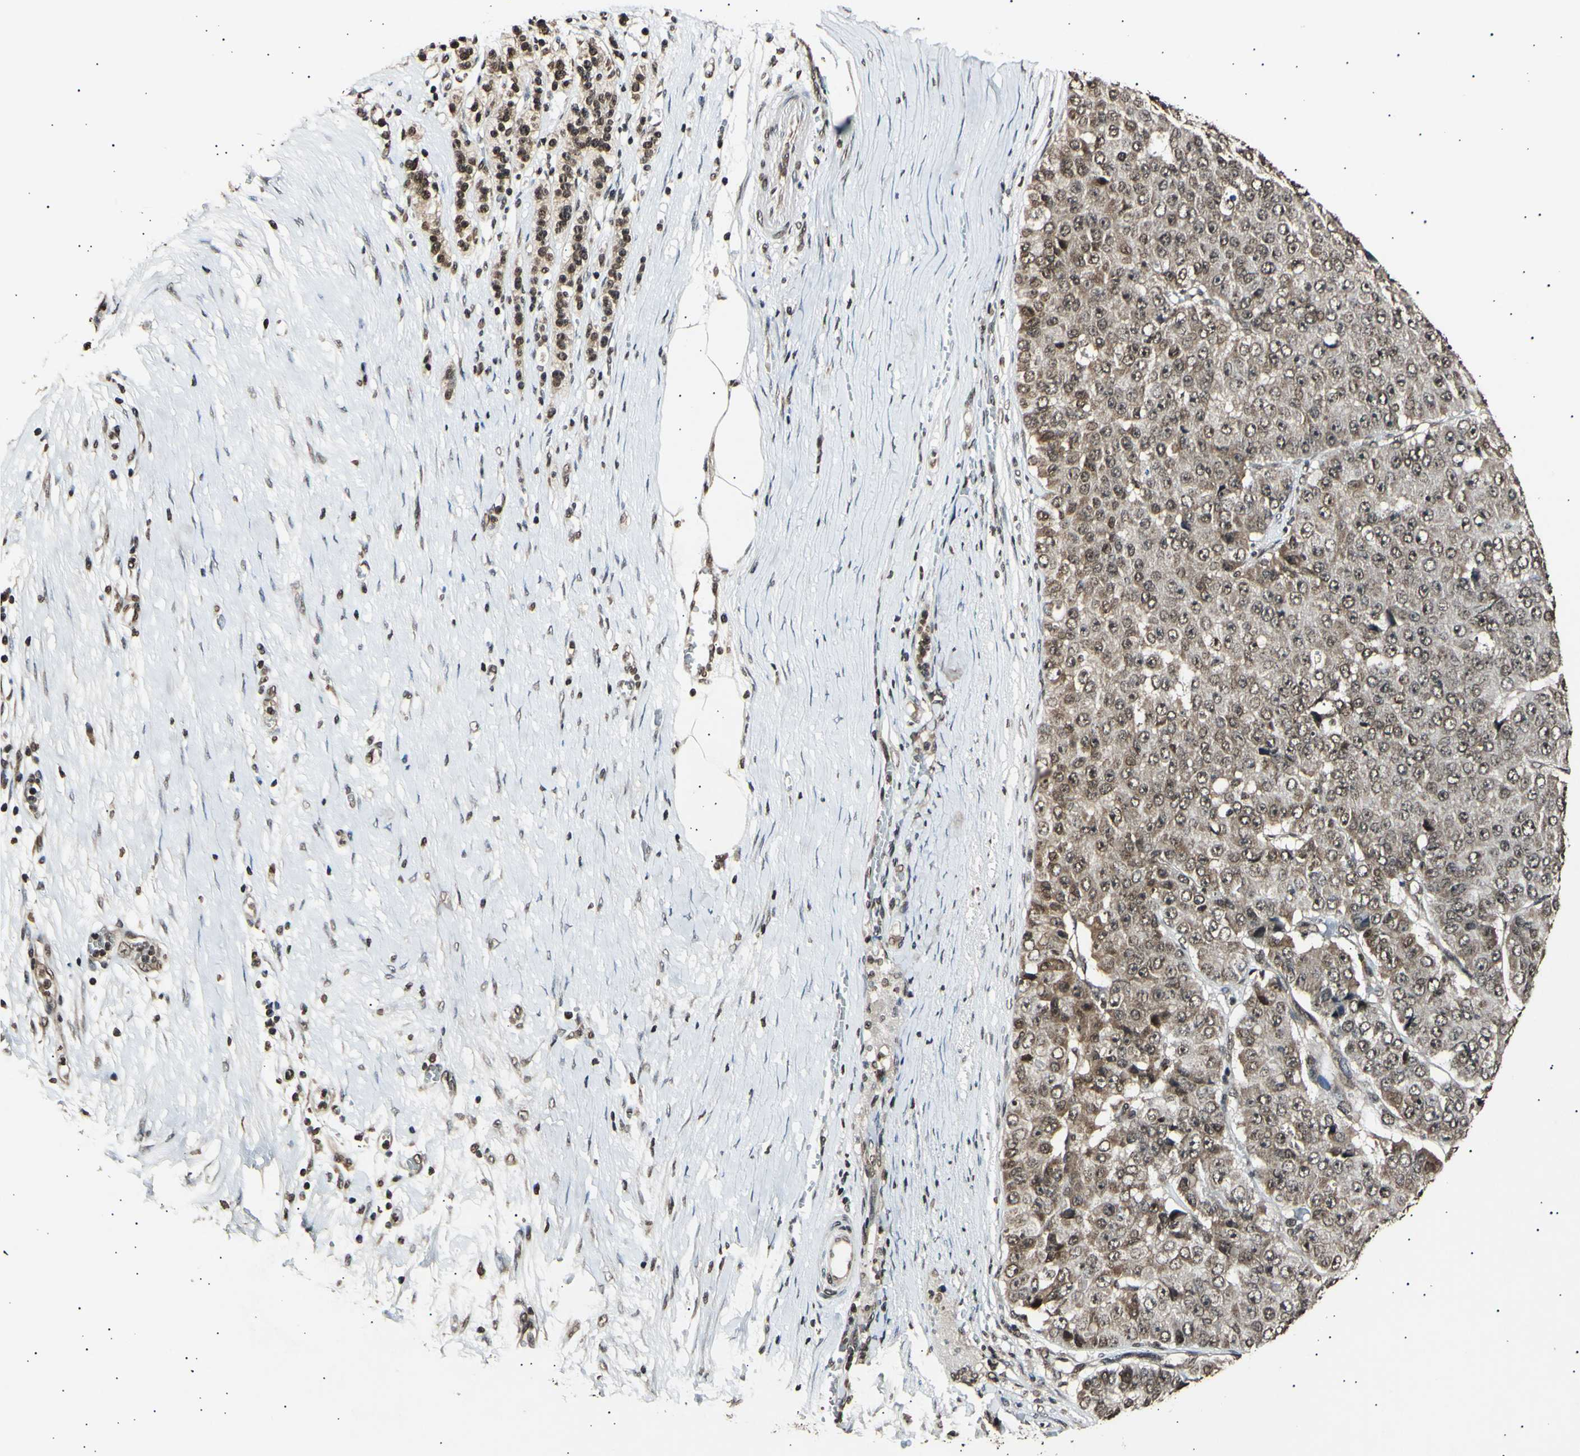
{"staining": {"intensity": "moderate", "quantity": ">75%", "location": "cytoplasmic/membranous,nuclear"}, "tissue": "pancreatic cancer", "cell_type": "Tumor cells", "image_type": "cancer", "snomed": [{"axis": "morphology", "description": "Adenocarcinoma, NOS"}, {"axis": "topography", "description": "Pancreas"}], "caption": "Human pancreatic adenocarcinoma stained with a protein marker displays moderate staining in tumor cells.", "gene": "ANAPC7", "patient": {"sex": "male", "age": 50}}